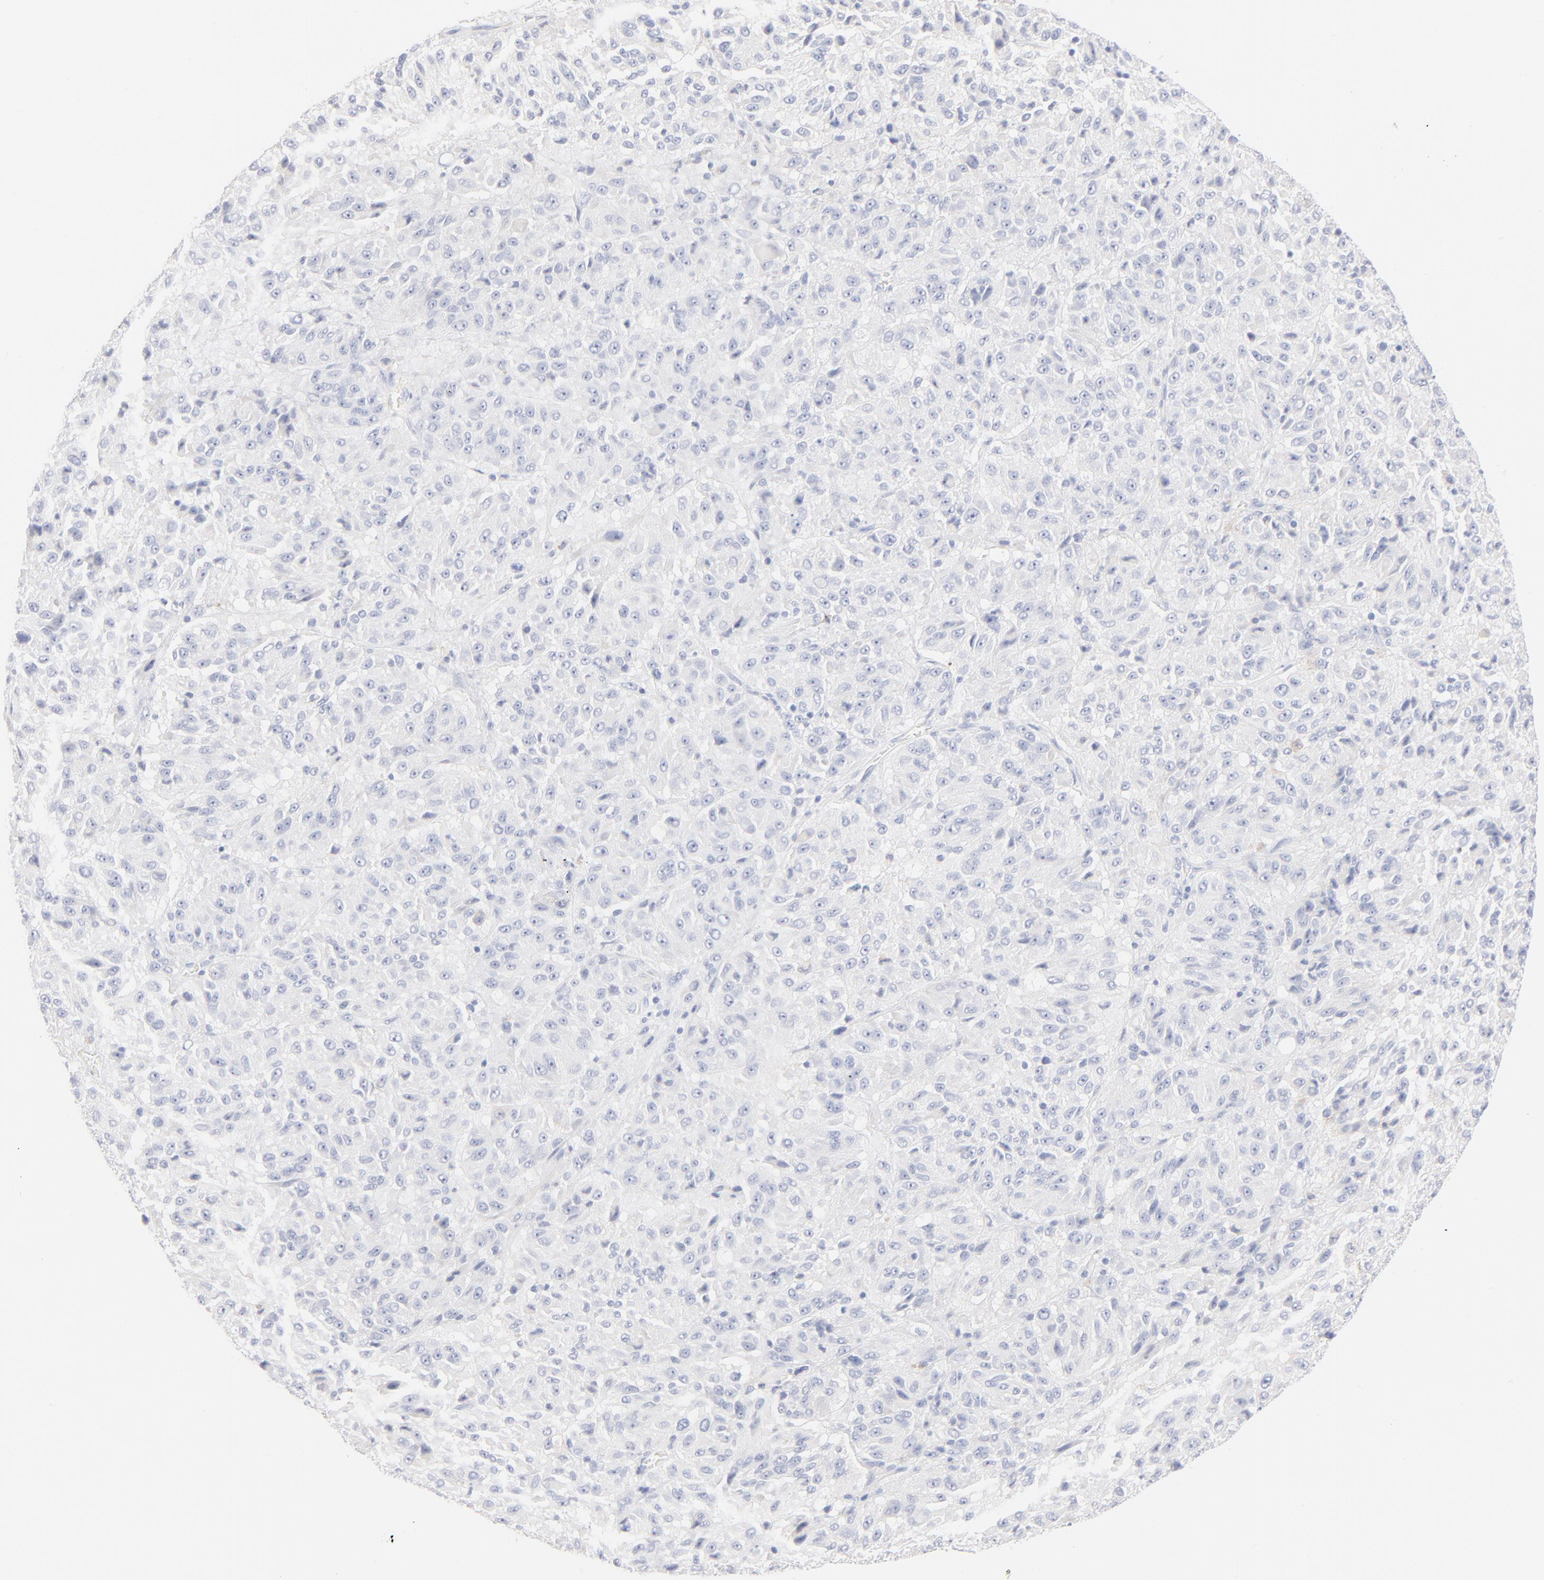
{"staining": {"intensity": "negative", "quantity": "none", "location": "none"}, "tissue": "melanoma", "cell_type": "Tumor cells", "image_type": "cancer", "snomed": [{"axis": "morphology", "description": "Malignant melanoma, Metastatic site"}, {"axis": "topography", "description": "Lung"}], "caption": "Immunohistochemical staining of human malignant melanoma (metastatic site) displays no significant staining in tumor cells.", "gene": "ONECUT1", "patient": {"sex": "male", "age": 64}}